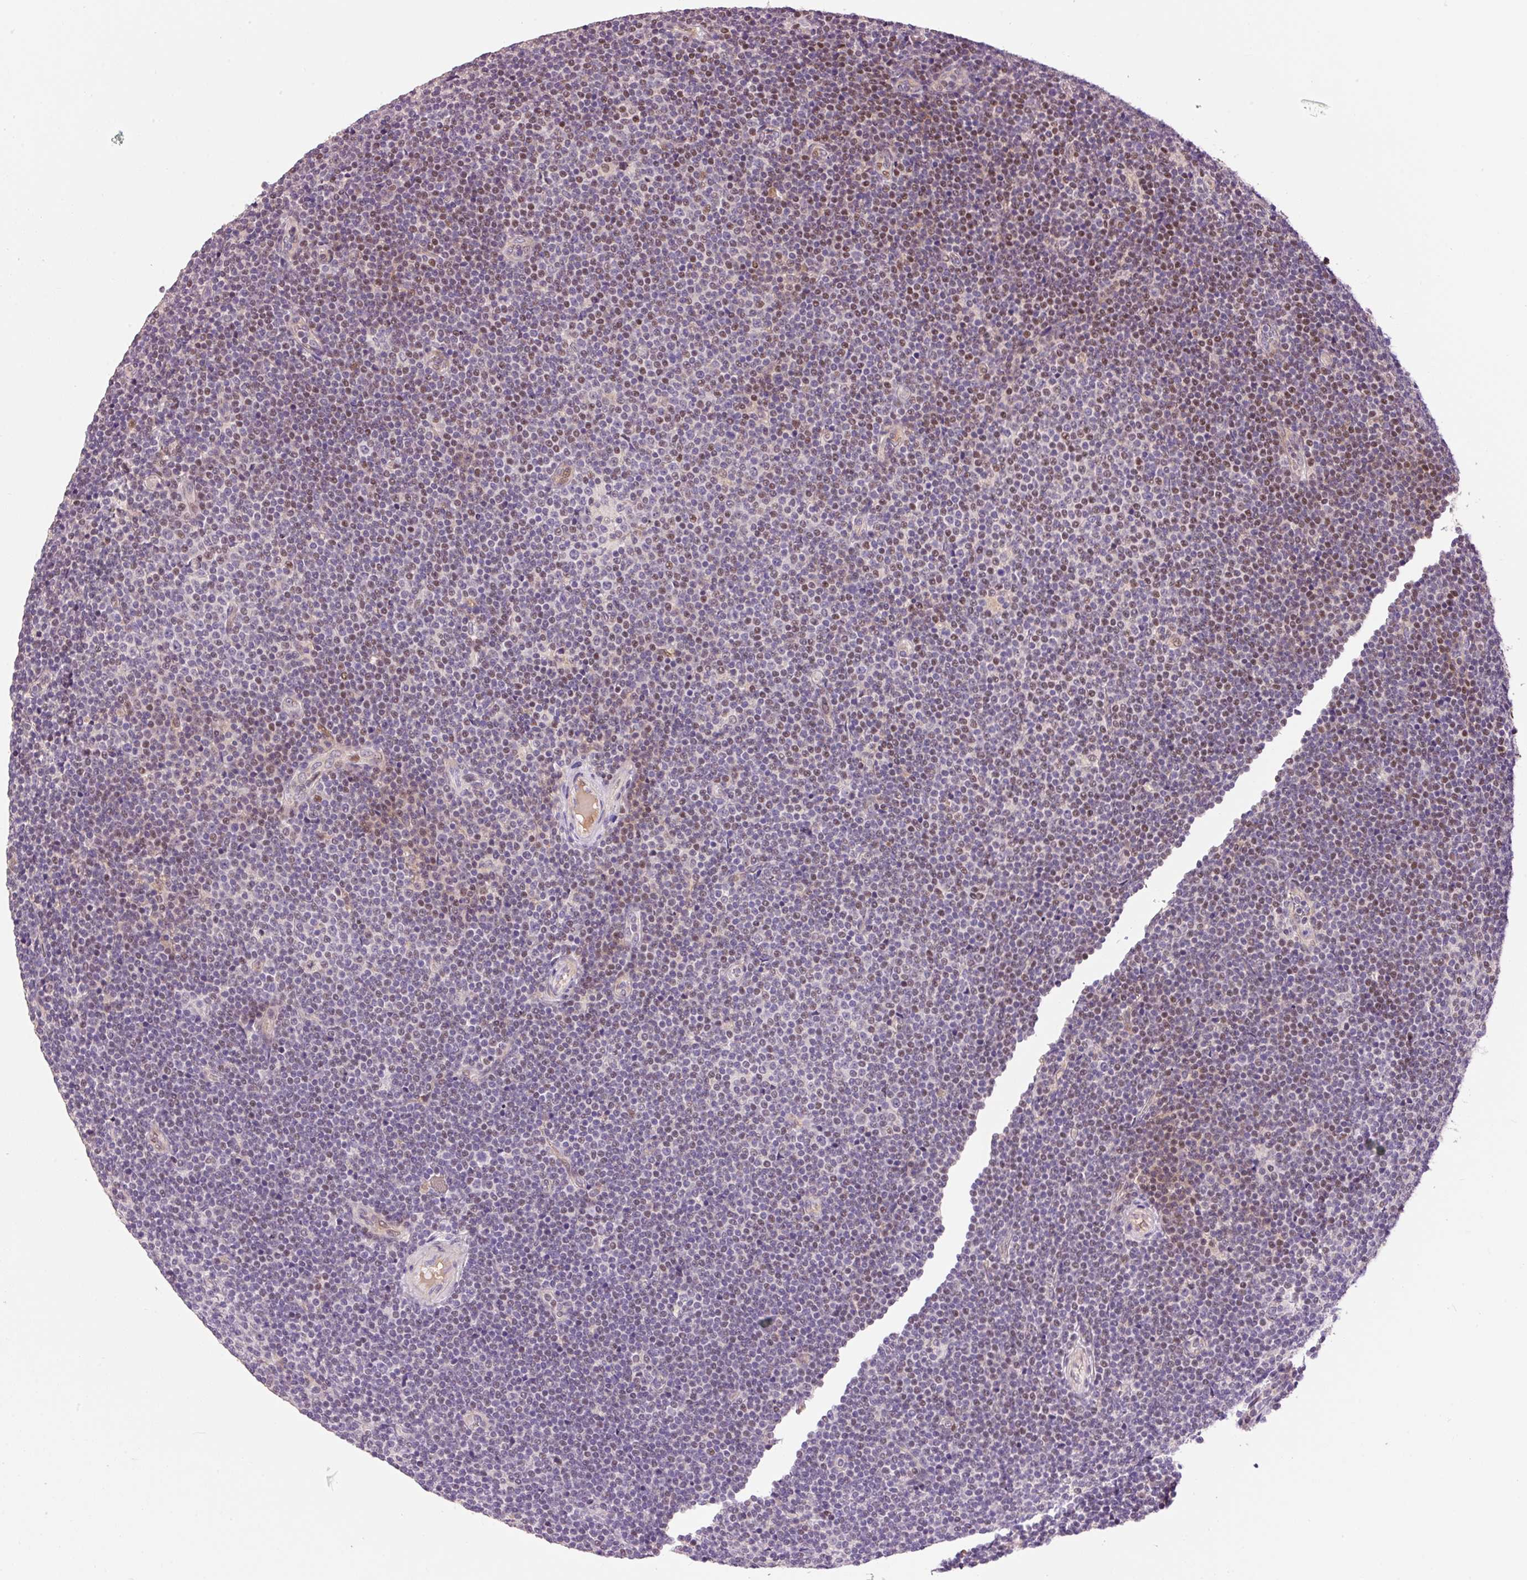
{"staining": {"intensity": "moderate", "quantity": "25%-75%", "location": "nuclear"}, "tissue": "lymphoma", "cell_type": "Tumor cells", "image_type": "cancer", "snomed": [{"axis": "morphology", "description": "Malignant lymphoma, non-Hodgkin's type, Low grade"}, {"axis": "topography", "description": "Lymph node"}], "caption": "Immunohistochemical staining of human malignant lymphoma, non-Hodgkin's type (low-grade) shows moderate nuclear protein expression in approximately 25%-75% of tumor cells.", "gene": "CMTM8", "patient": {"sex": "male", "age": 48}}